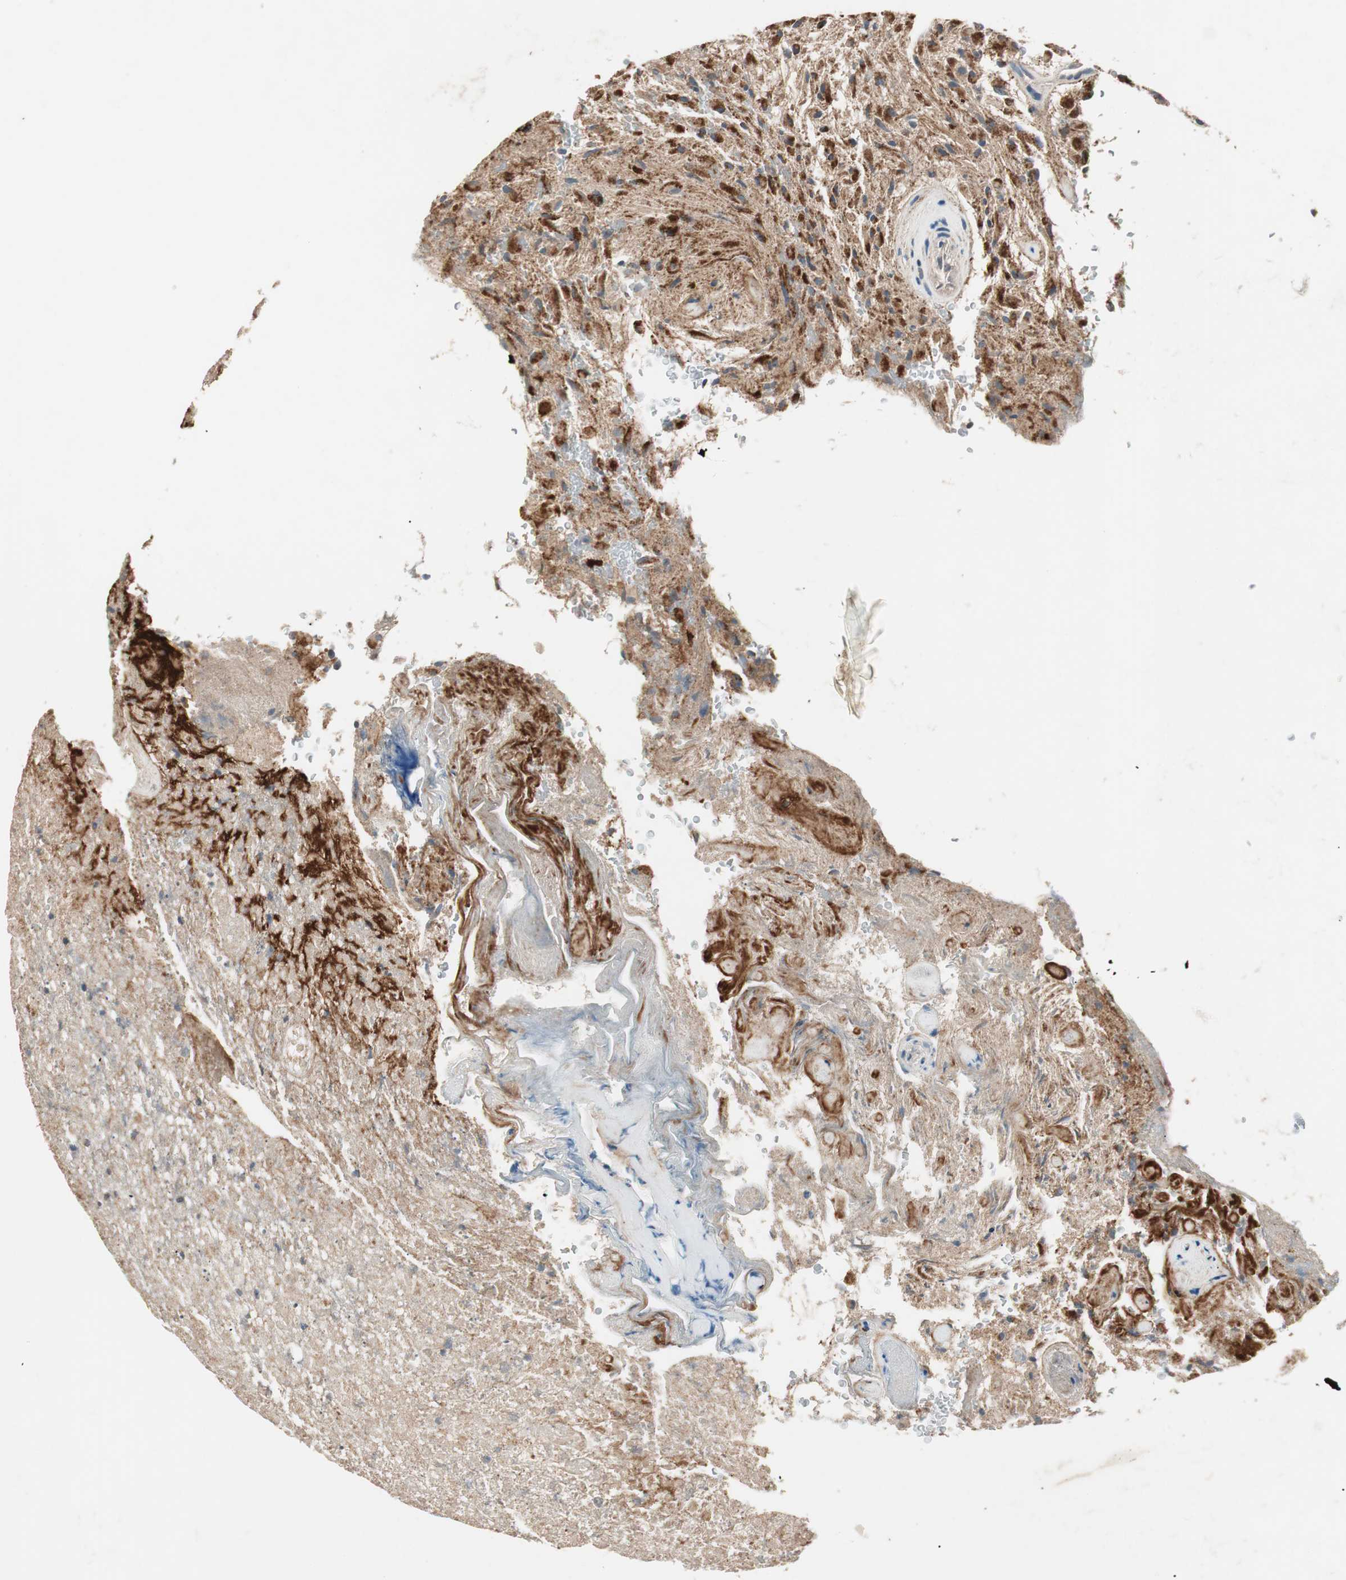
{"staining": {"intensity": "strong", "quantity": ">75%", "location": "cytoplasmic/membranous"}, "tissue": "glioma", "cell_type": "Tumor cells", "image_type": "cancer", "snomed": [{"axis": "morphology", "description": "Glioma, malignant, High grade"}, {"axis": "topography", "description": "Brain"}], "caption": "A high-resolution micrograph shows immunohistochemistry staining of malignant glioma (high-grade), which reveals strong cytoplasmic/membranous staining in about >75% of tumor cells.", "gene": "HPN", "patient": {"sex": "male", "age": 71}}